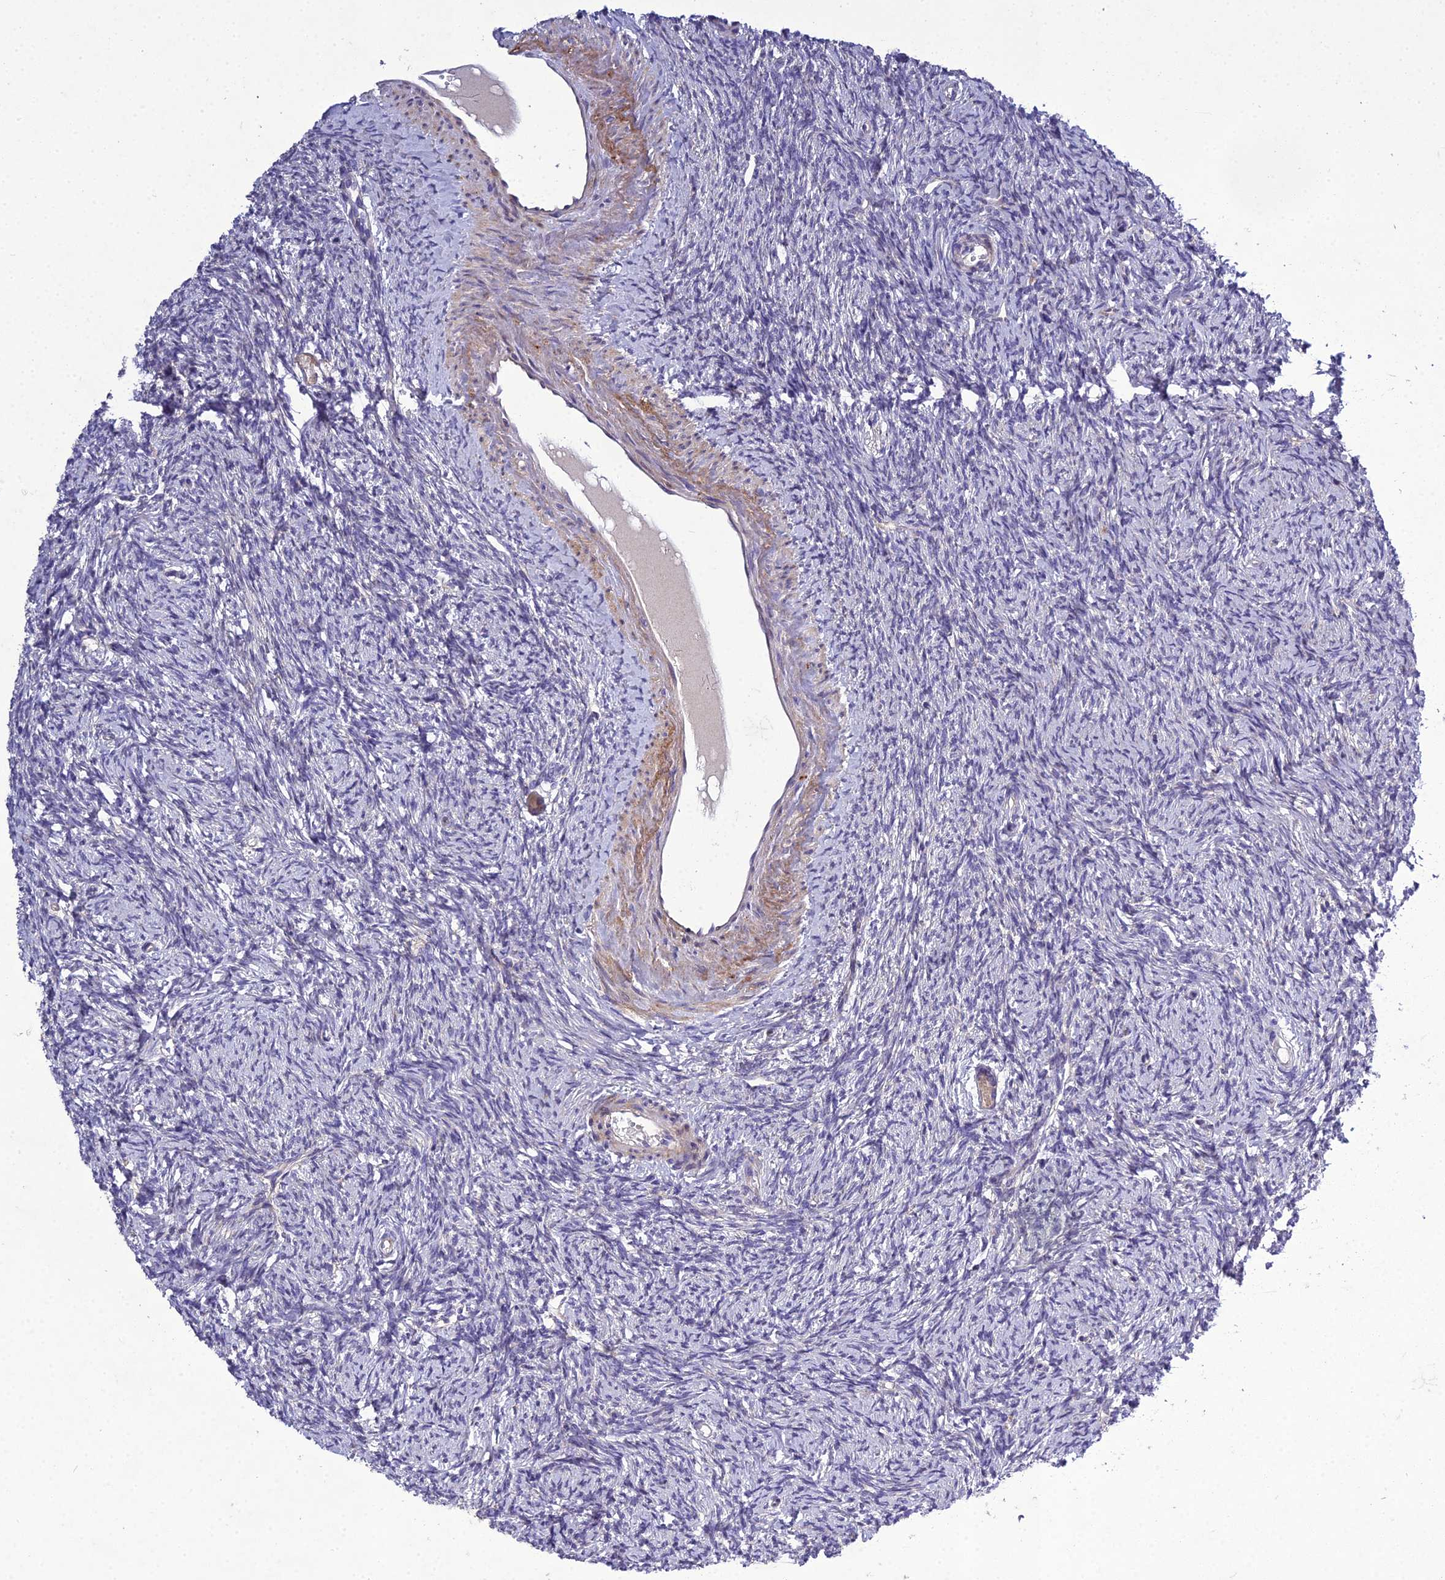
{"staining": {"intensity": "negative", "quantity": "none", "location": "none"}, "tissue": "ovary", "cell_type": "Ovarian stroma cells", "image_type": "normal", "snomed": [{"axis": "morphology", "description": "Normal tissue, NOS"}, {"axis": "morphology", "description": "Cyst, NOS"}, {"axis": "topography", "description": "Ovary"}], "caption": "High power microscopy histopathology image of an IHC image of unremarkable ovary, revealing no significant expression in ovarian stroma cells. (Stains: DAB immunohistochemistry with hematoxylin counter stain, Microscopy: brightfield microscopy at high magnification).", "gene": "ADIPOR2", "patient": {"sex": "female", "age": 33}}